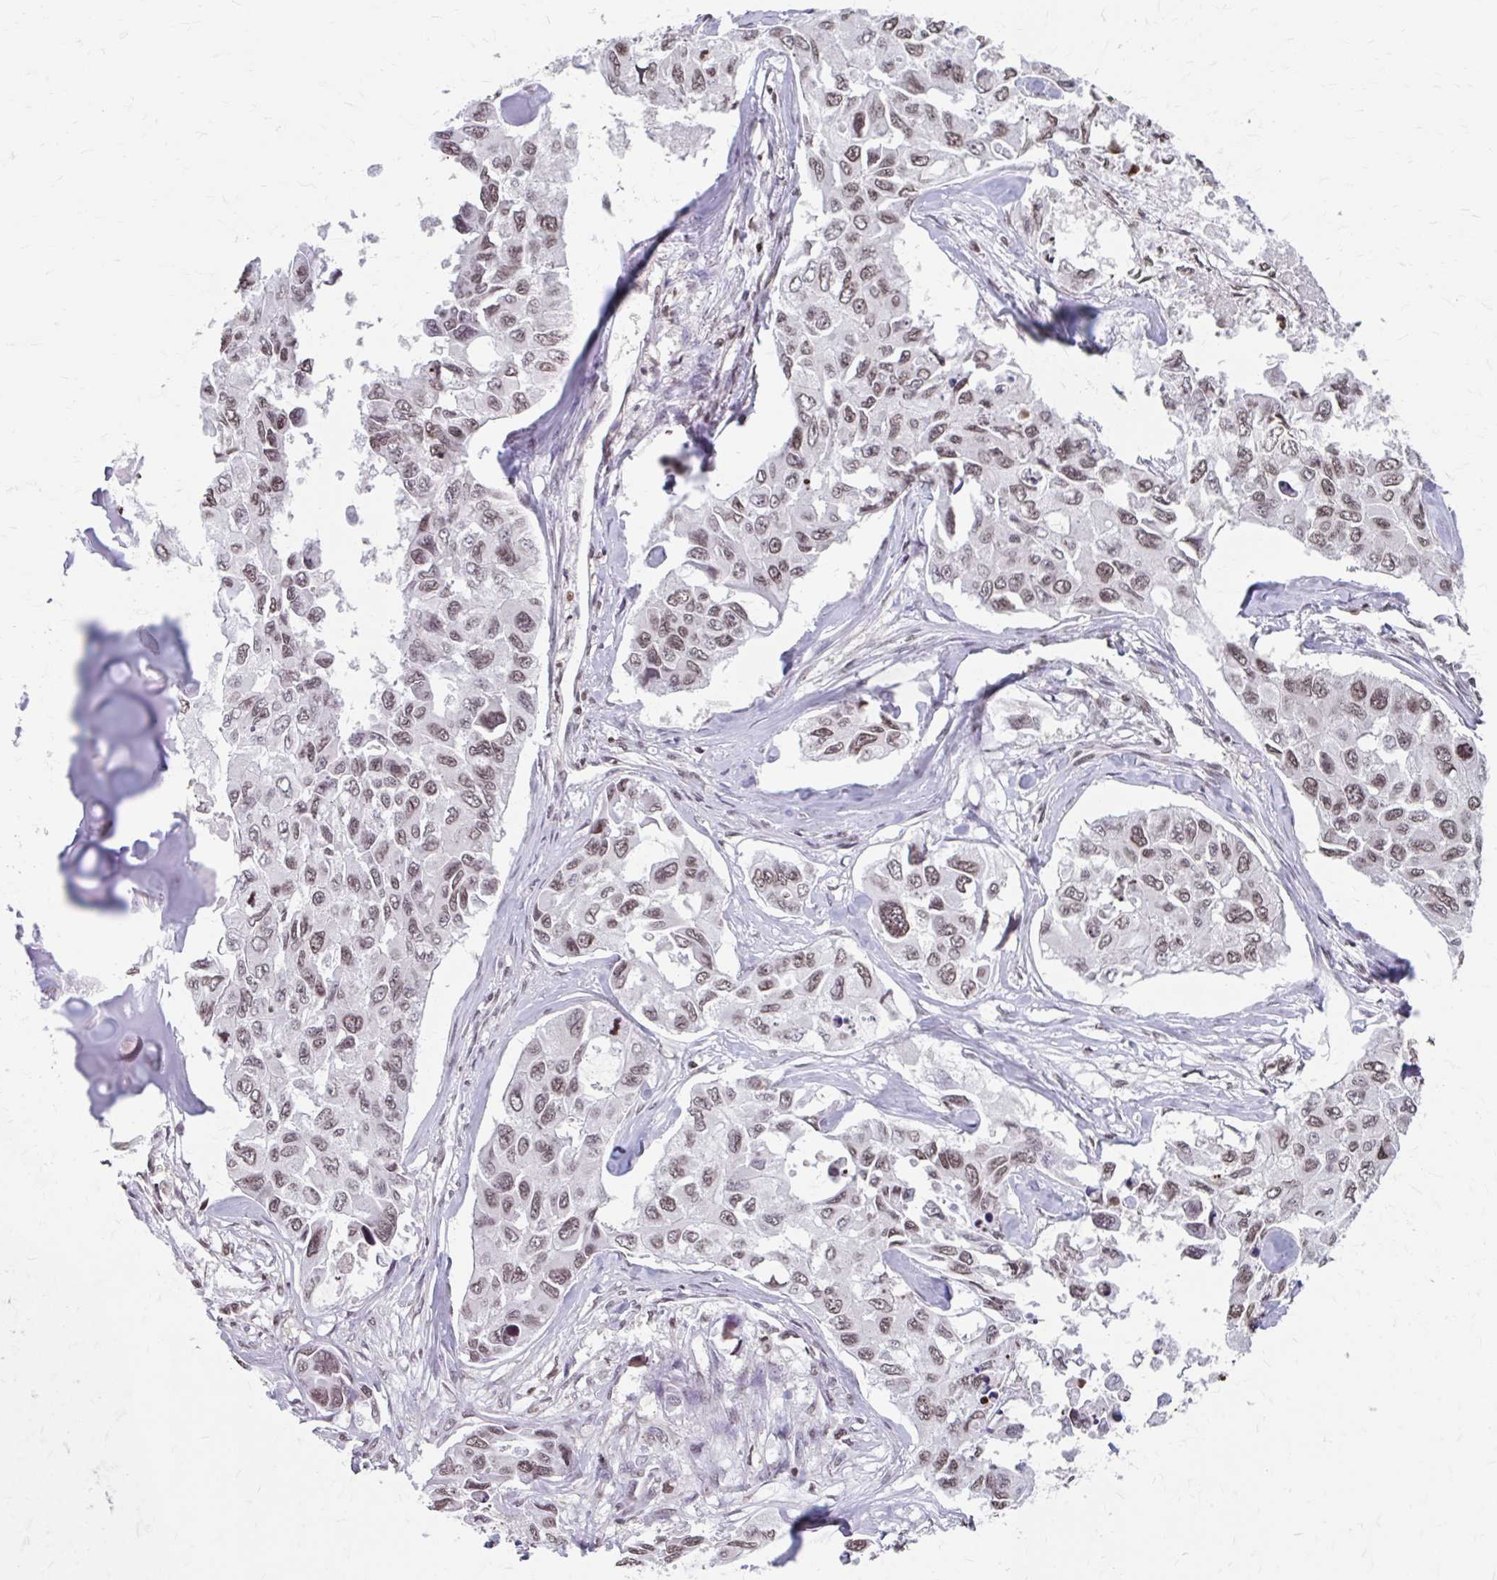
{"staining": {"intensity": "moderate", "quantity": ">75%", "location": "nuclear"}, "tissue": "lung cancer", "cell_type": "Tumor cells", "image_type": "cancer", "snomed": [{"axis": "morphology", "description": "Adenocarcinoma, NOS"}, {"axis": "topography", "description": "Lung"}], "caption": "There is medium levels of moderate nuclear positivity in tumor cells of adenocarcinoma (lung), as demonstrated by immunohistochemical staining (brown color).", "gene": "ORC3", "patient": {"sex": "male", "age": 64}}